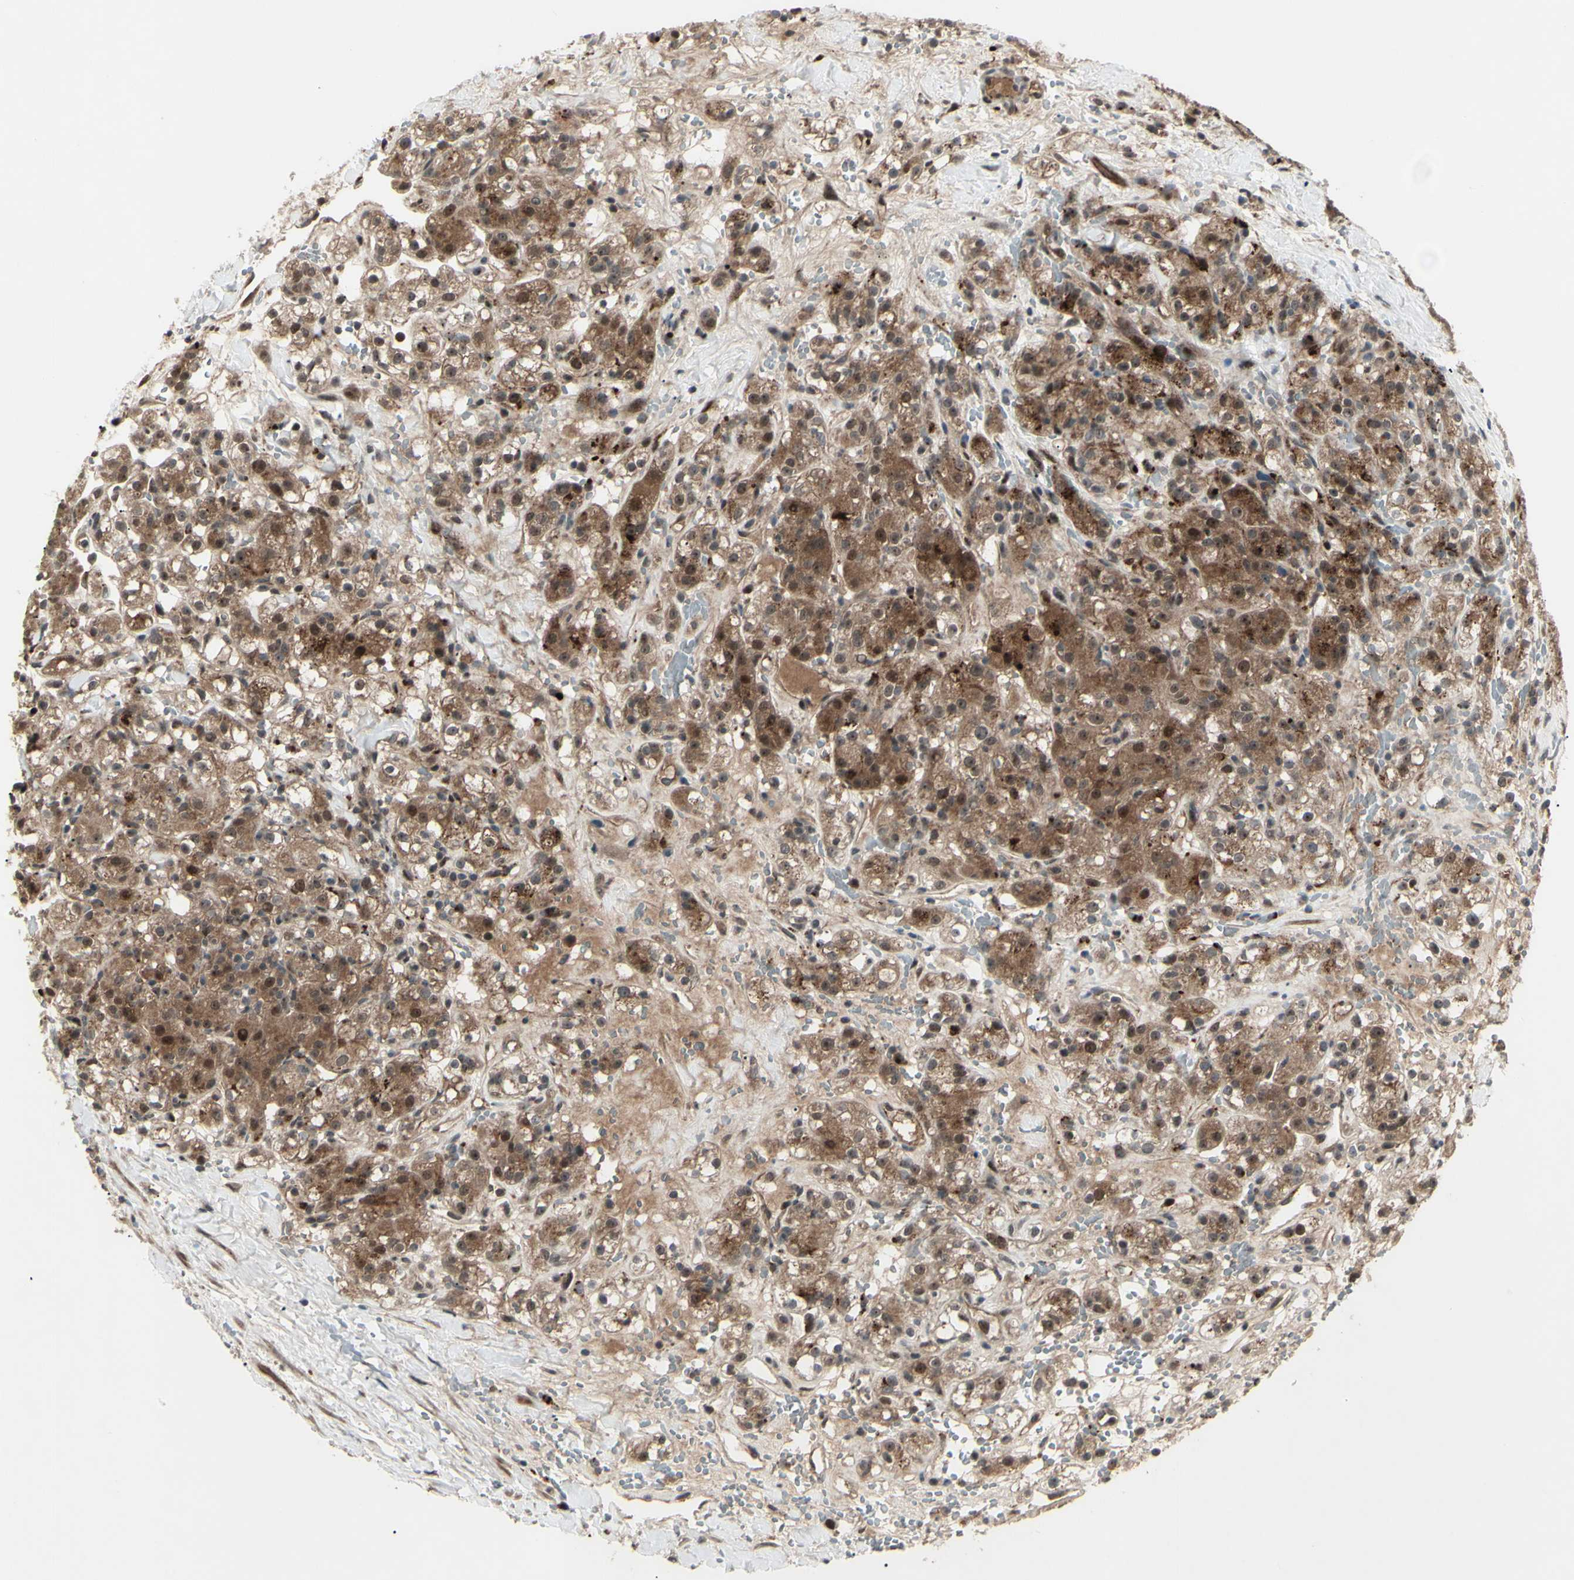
{"staining": {"intensity": "strong", "quantity": ">75%", "location": "cytoplasmic/membranous,nuclear"}, "tissue": "renal cancer", "cell_type": "Tumor cells", "image_type": "cancer", "snomed": [{"axis": "morphology", "description": "Adenocarcinoma, NOS"}, {"axis": "topography", "description": "Kidney"}], "caption": "A brown stain highlights strong cytoplasmic/membranous and nuclear positivity of a protein in renal cancer (adenocarcinoma) tumor cells. Nuclei are stained in blue.", "gene": "MLF2", "patient": {"sex": "male", "age": 61}}